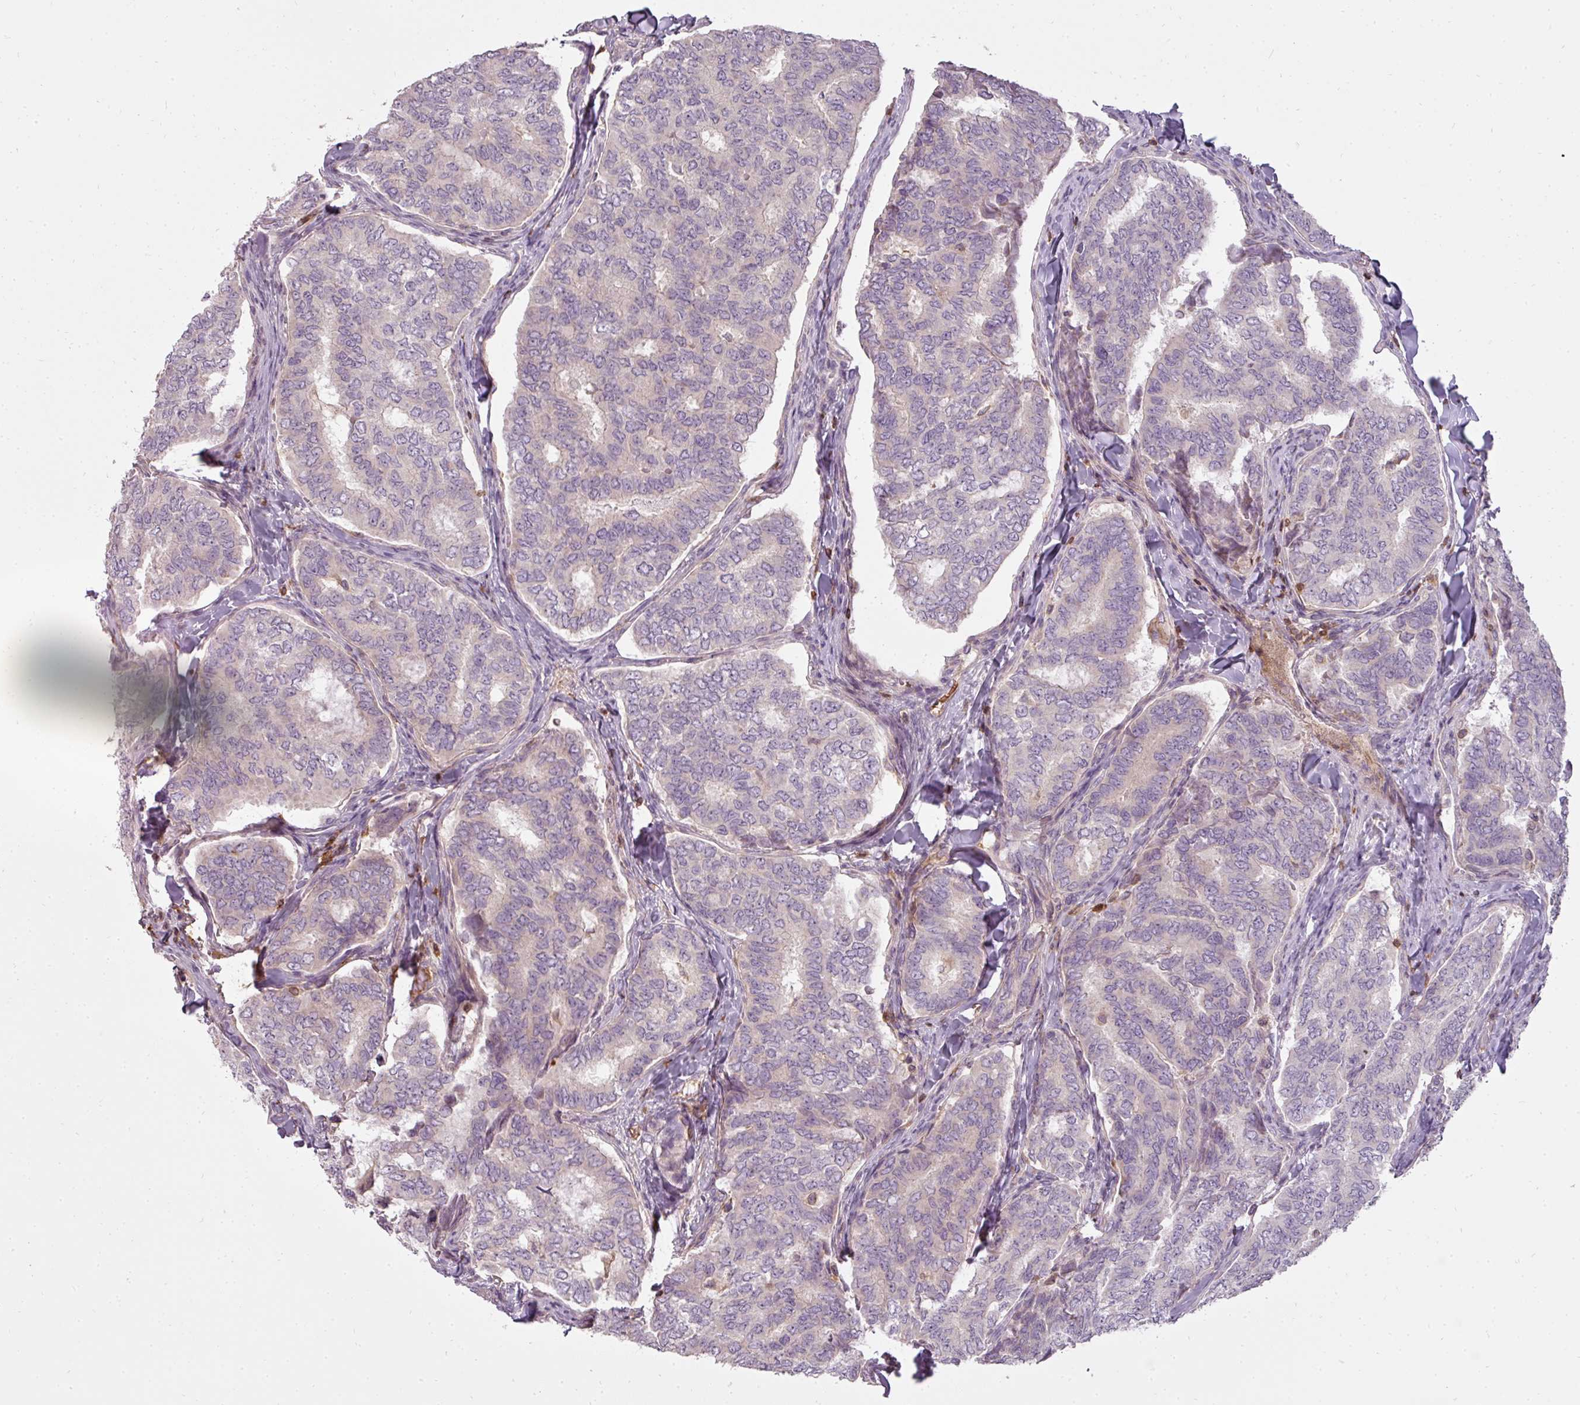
{"staining": {"intensity": "negative", "quantity": "none", "location": "none"}, "tissue": "thyroid cancer", "cell_type": "Tumor cells", "image_type": "cancer", "snomed": [{"axis": "morphology", "description": "Papillary adenocarcinoma, NOS"}, {"axis": "topography", "description": "Thyroid gland"}], "caption": "This is an IHC image of human thyroid papillary adenocarcinoma. There is no staining in tumor cells.", "gene": "STK4", "patient": {"sex": "female", "age": 35}}